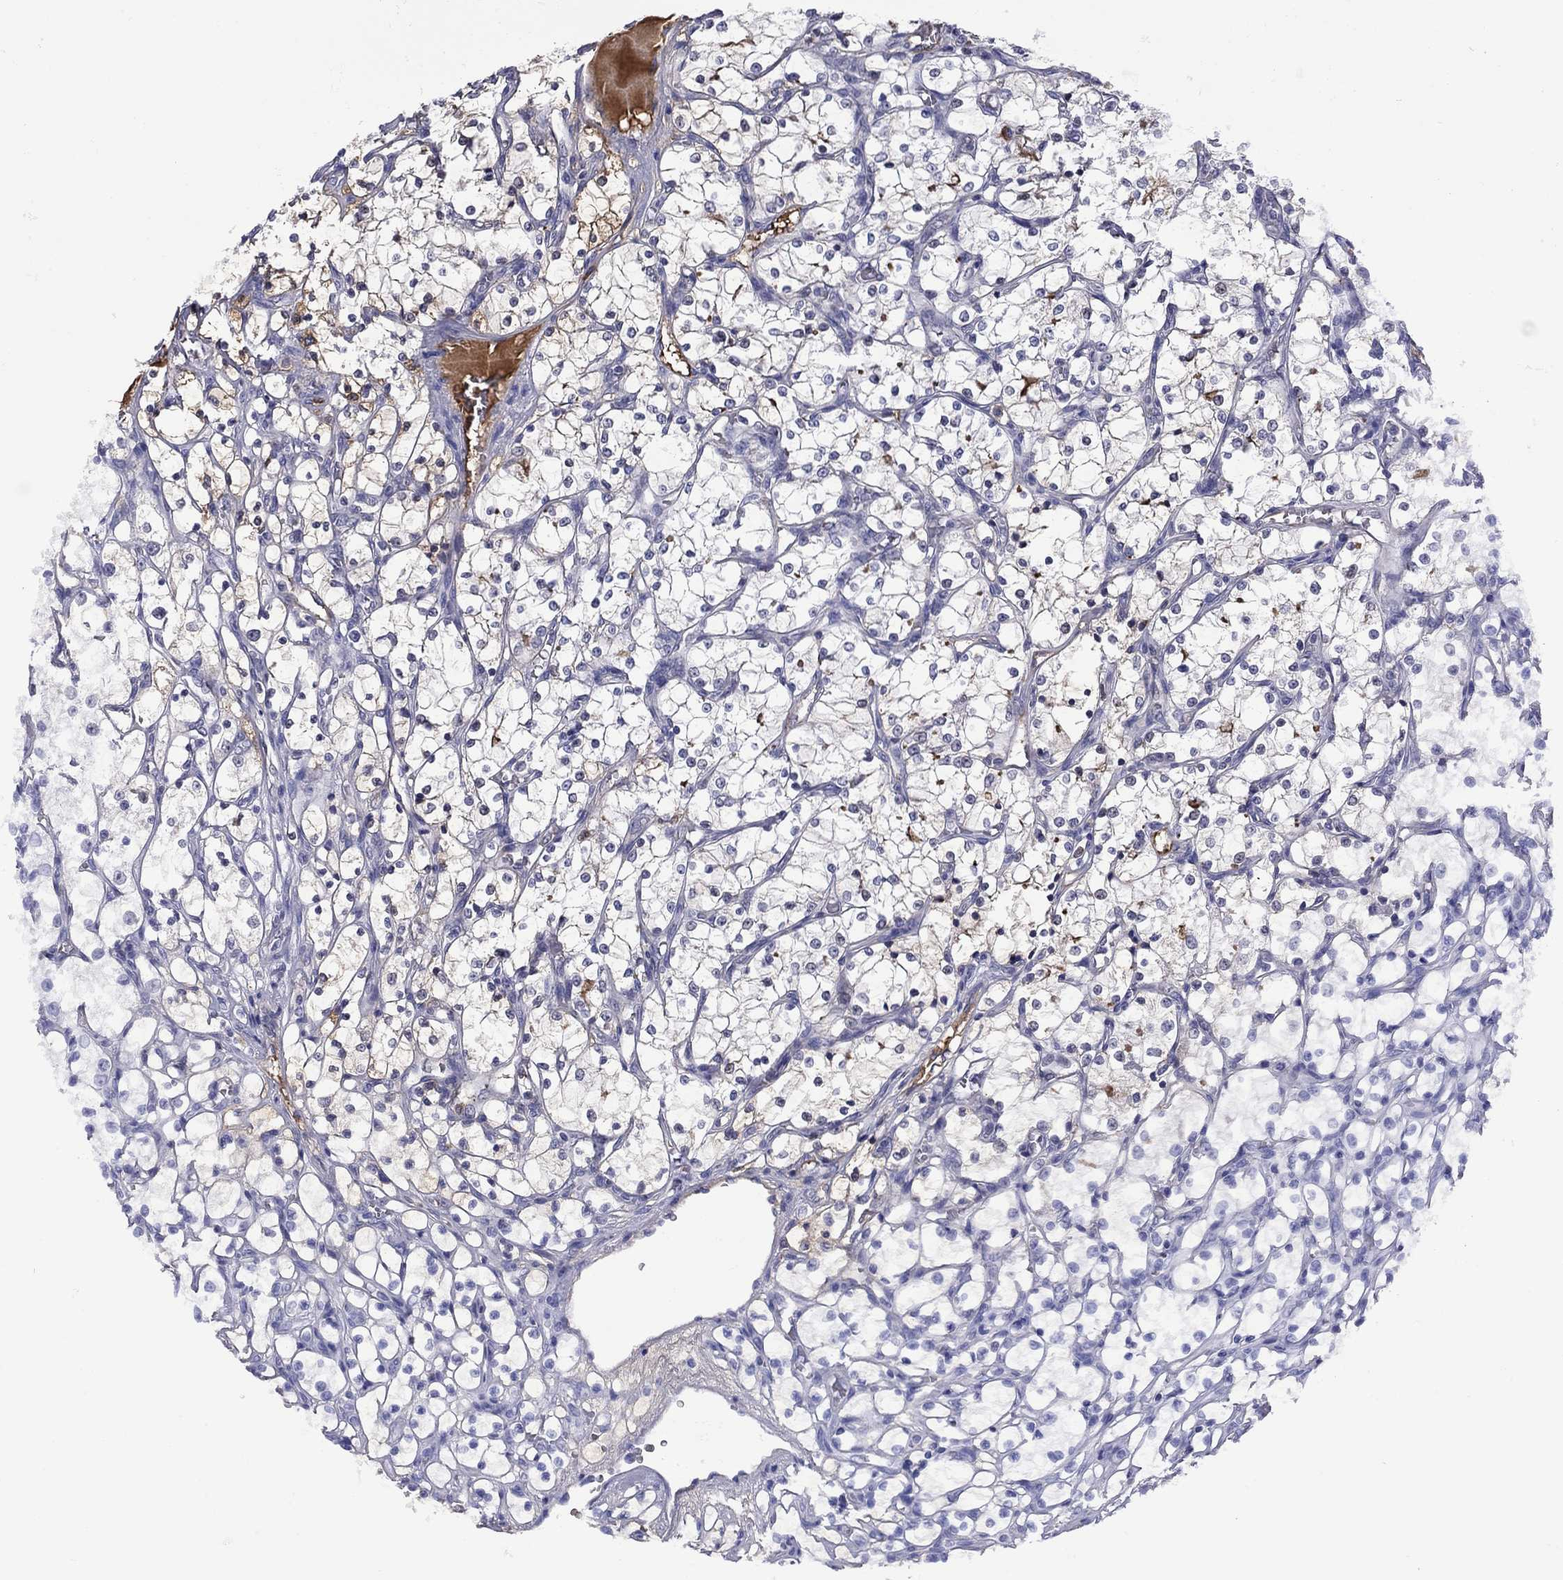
{"staining": {"intensity": "negative", "quantity": "none", "location": "none"}, "tissue": "renal cancer", "cell_type": "Tumor cells", "image_type": "cancer", "snomed": [{"axis": "morphology", "description": "Adenocarcinoma, NOS"}, {"axis": "topography", "description": "Kidney"}], "caption": "DAB (3,3'-diaminobenzidine) immunohistochemical staining of human adenocarcinoma (renal) shows no significant expression in tumor cells. (DAB immunohistochemistry, high magnification).", "gene": "APOA2", "patient": {"sex": "female", "age": 69}}